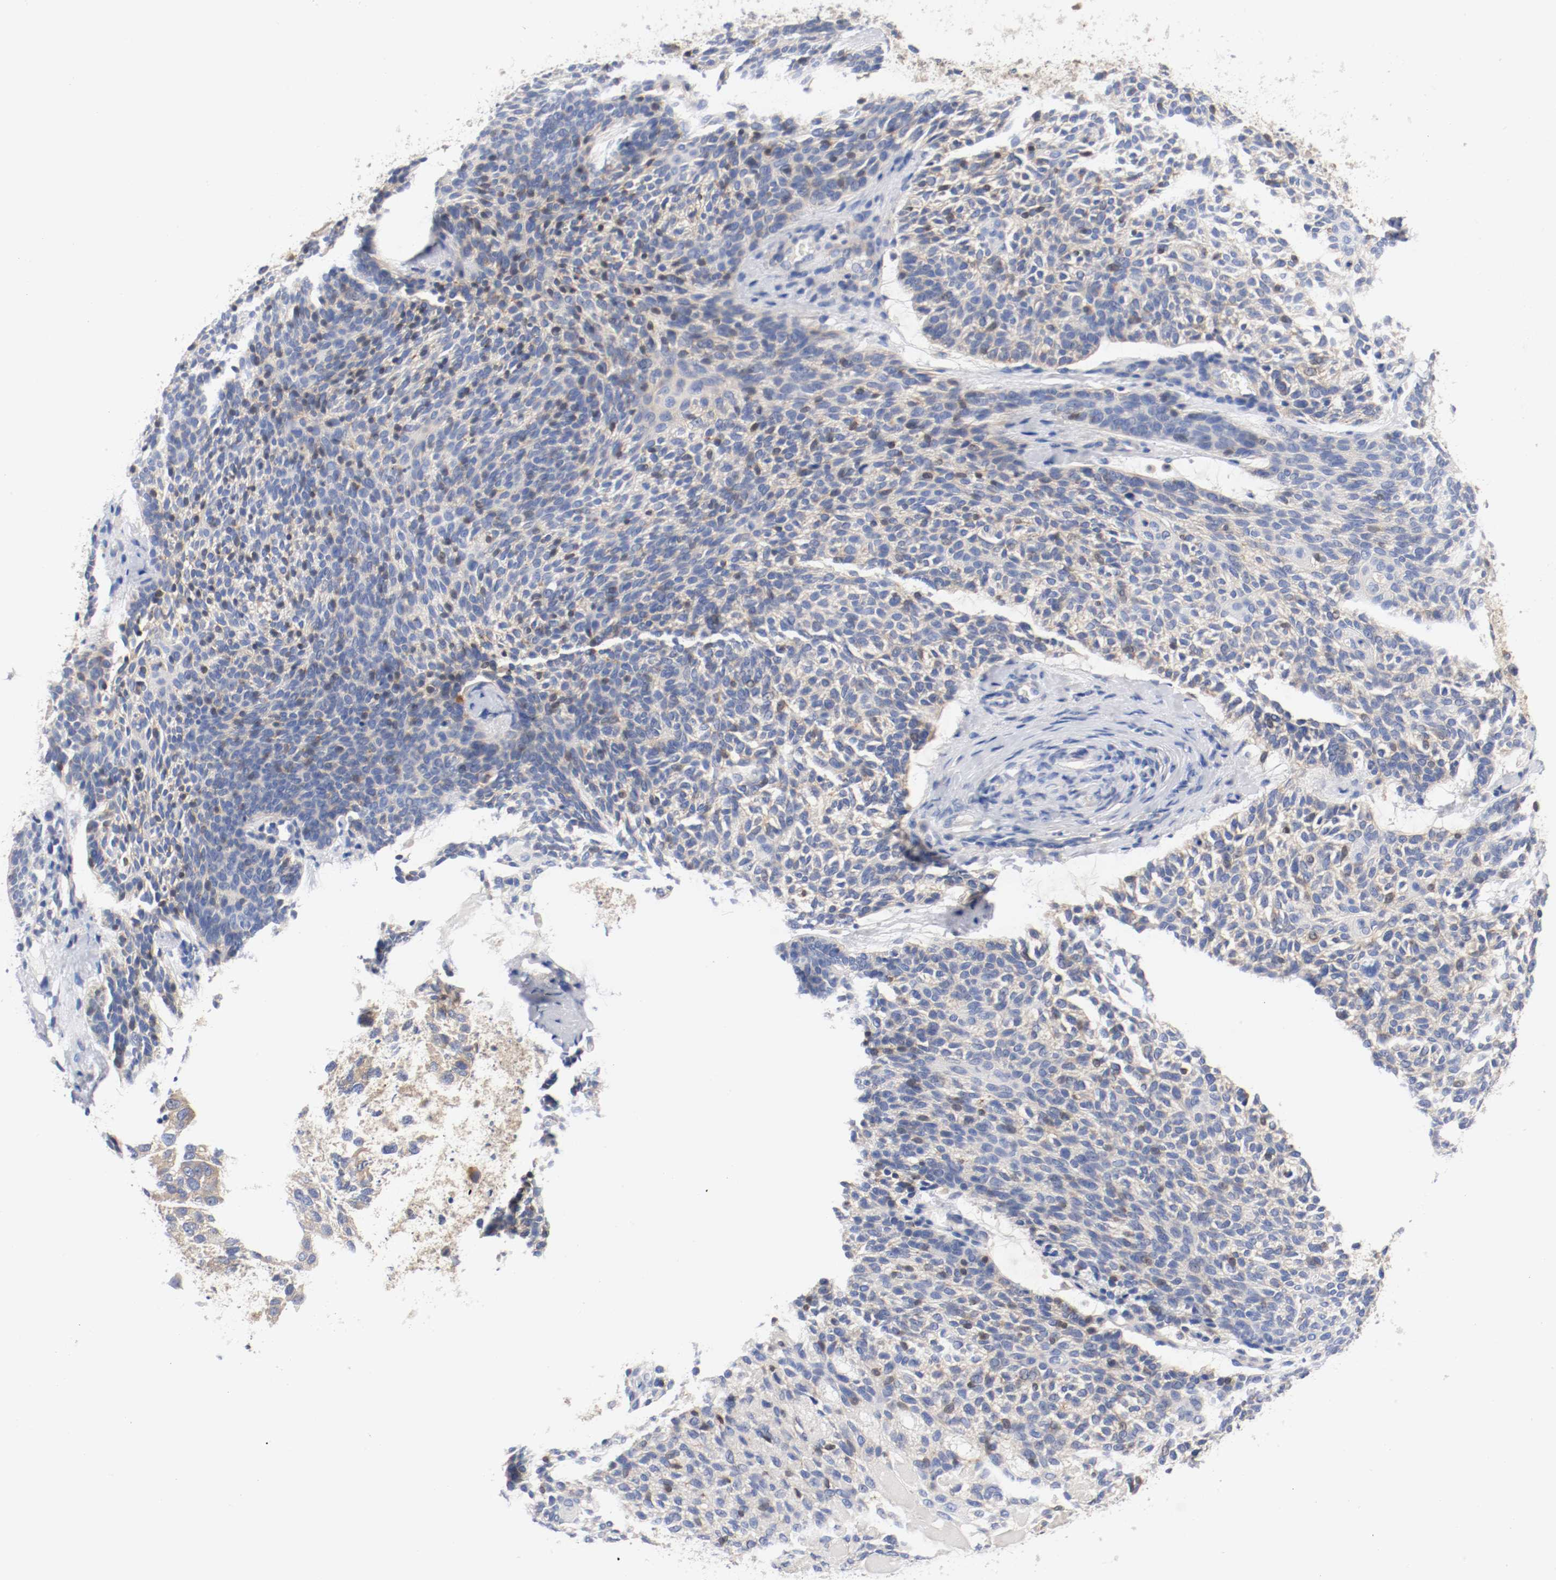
{"staining": {"intensity": "weak", "quantity": "25%-75%", "location": "cytoplasmic/membranous"}, "tissue": "skin cancer", "cell_type": "Tumor cells", "image_type": "cancer", "snomed": [{"axis": "morphology", "description": "Normal tissue, NOS"}, {"axis": "morphology", "description": "Basal cell carcinoma"}, {"axis": "topography", "description": "Skin"}], "caption": "Basal cell carcinoma (skin) tissue exhibits weak cytoplasmic/membranous expression in about 25%-75% of tumor cells", "gene": "HGS", "patient": {"sex": "female", "age": 70}}